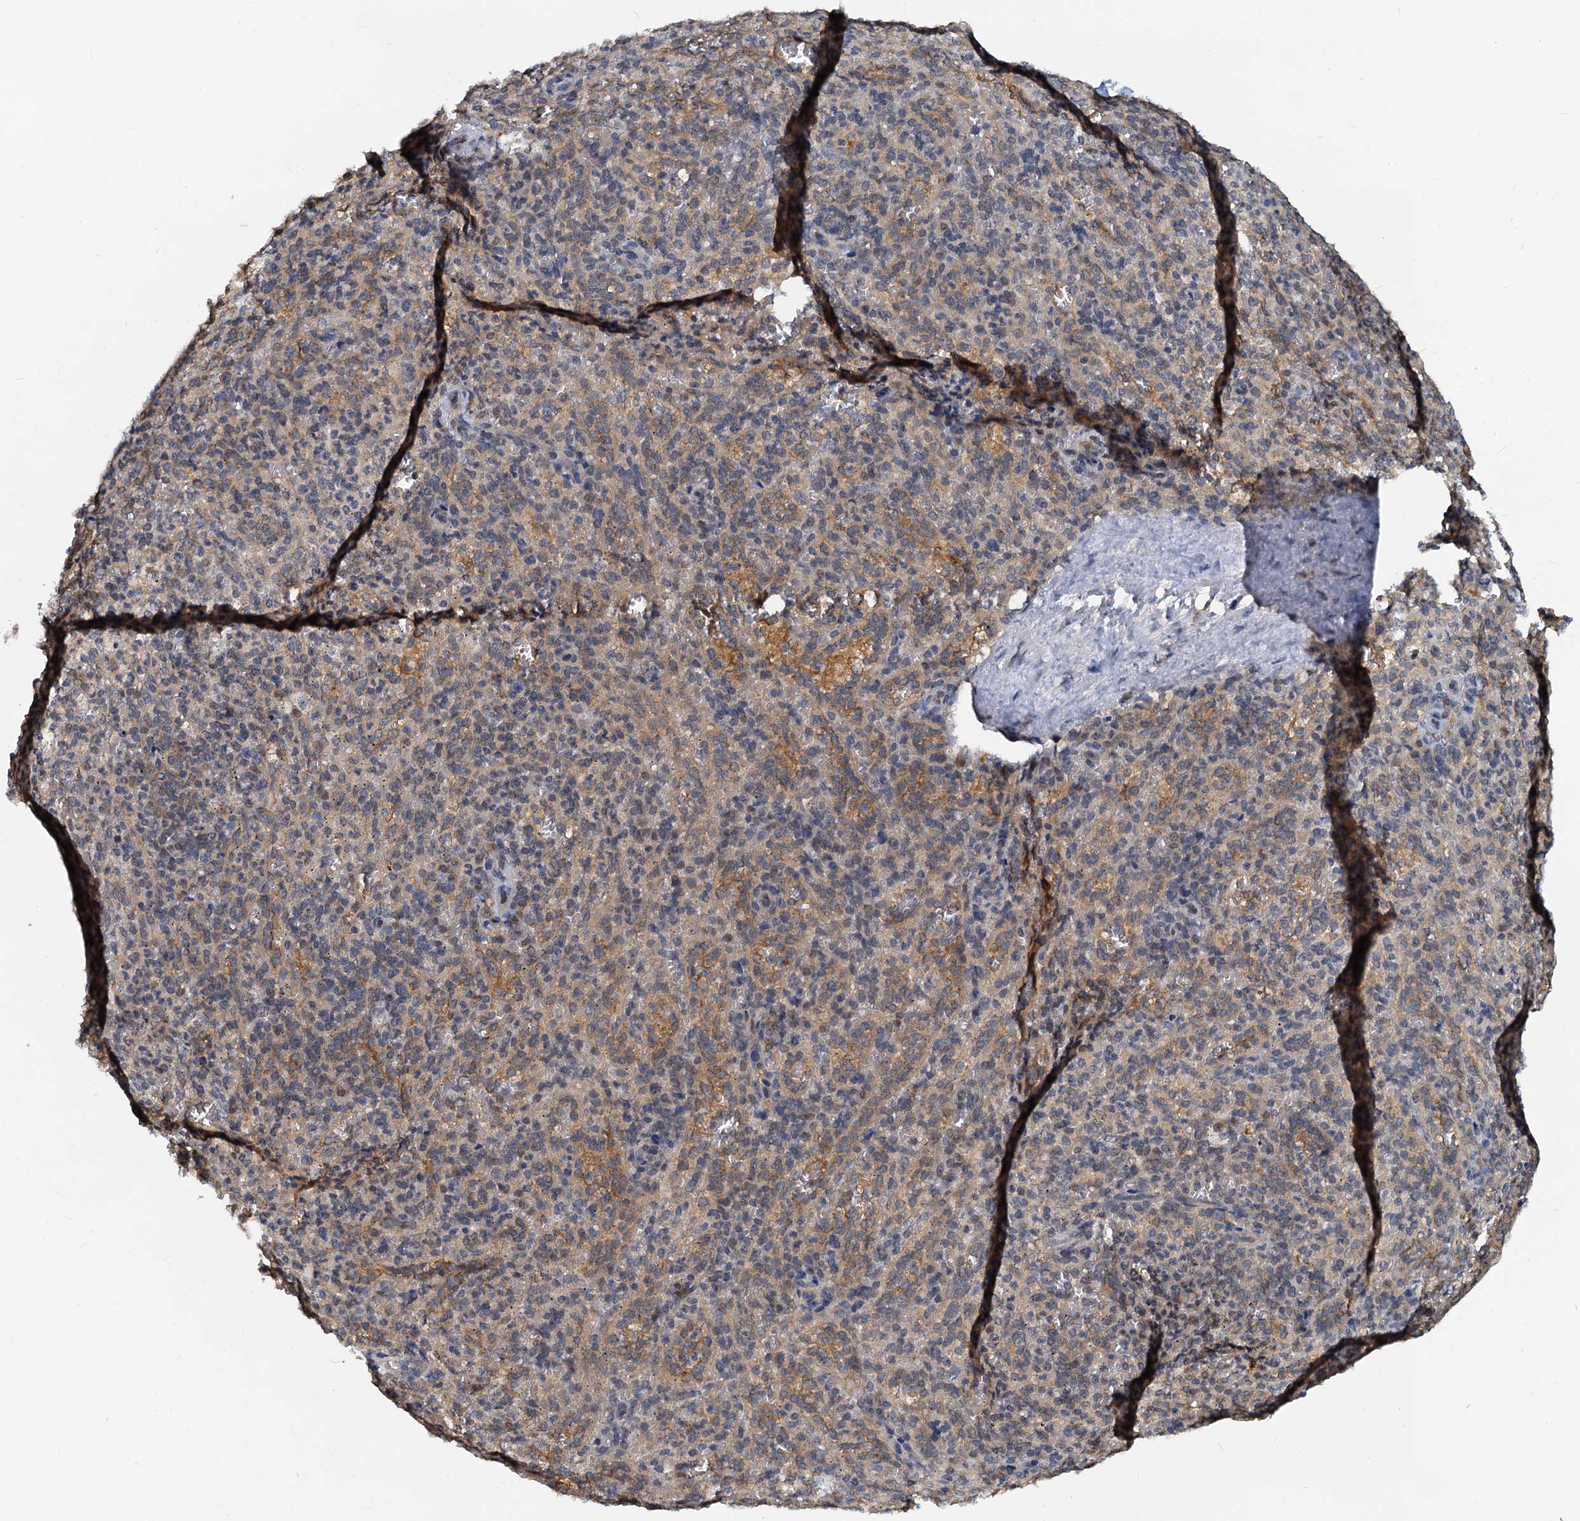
{"staining": {"intensity": "weak", "quantity": "25%-75%", "location": "cytoplasmic/membranous"}, "tissue": "spleen", "cell_type": "Cells in red pulp", "image_type": "normal", "snomed": [{"axis": "morphology", "description": "Normal tissue, NOS"}, {"axis": "topography", "description": "Spleen"}], "caption": "IHC histopathology image of unremarkable human spleen stained for a protein (brown), which reveals low levels of weak cytoplasmic/membranous staining in about 25%-75% of cells in red pulp.", "gene": "PTGES3", "patient": {"sex": "female", "age": 21}}